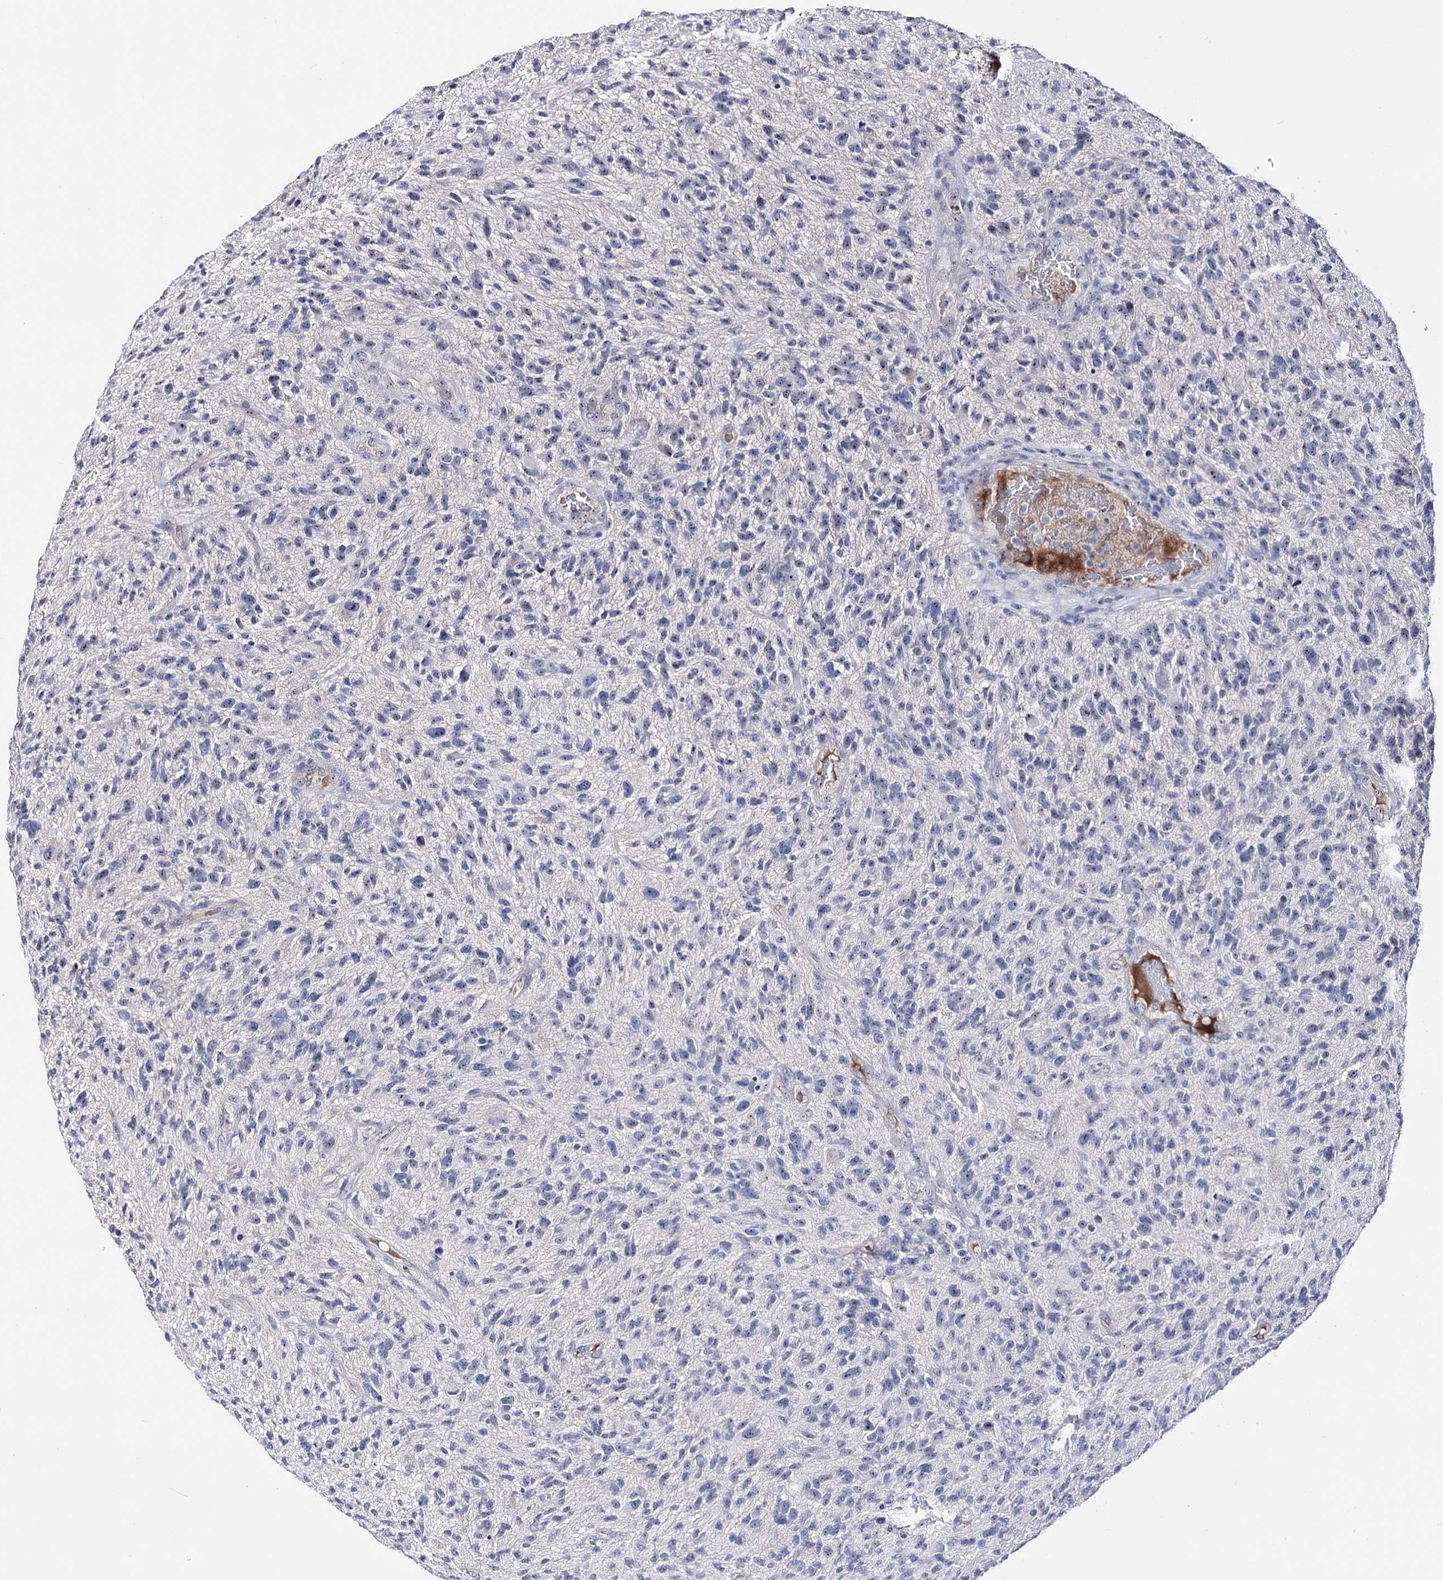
{"staining": {"intensity": "negative", "quantity": "none", "location": "none"}, "tissue": "glioma", "cell_type": "Tumor cells", "image_type": "cancer", "snomed": [{"axis": "morphology", "description": "Glioma, malignant, High grade"}, {"axis": "topography", "description": "Brain"}], "caption": "This is an immunohistochemistry (IHC) micrograph of human glioma. There is no positivity in tumor cells.", "gene": "PCGF5", "patient": {"sex": "male", "age": 47}}